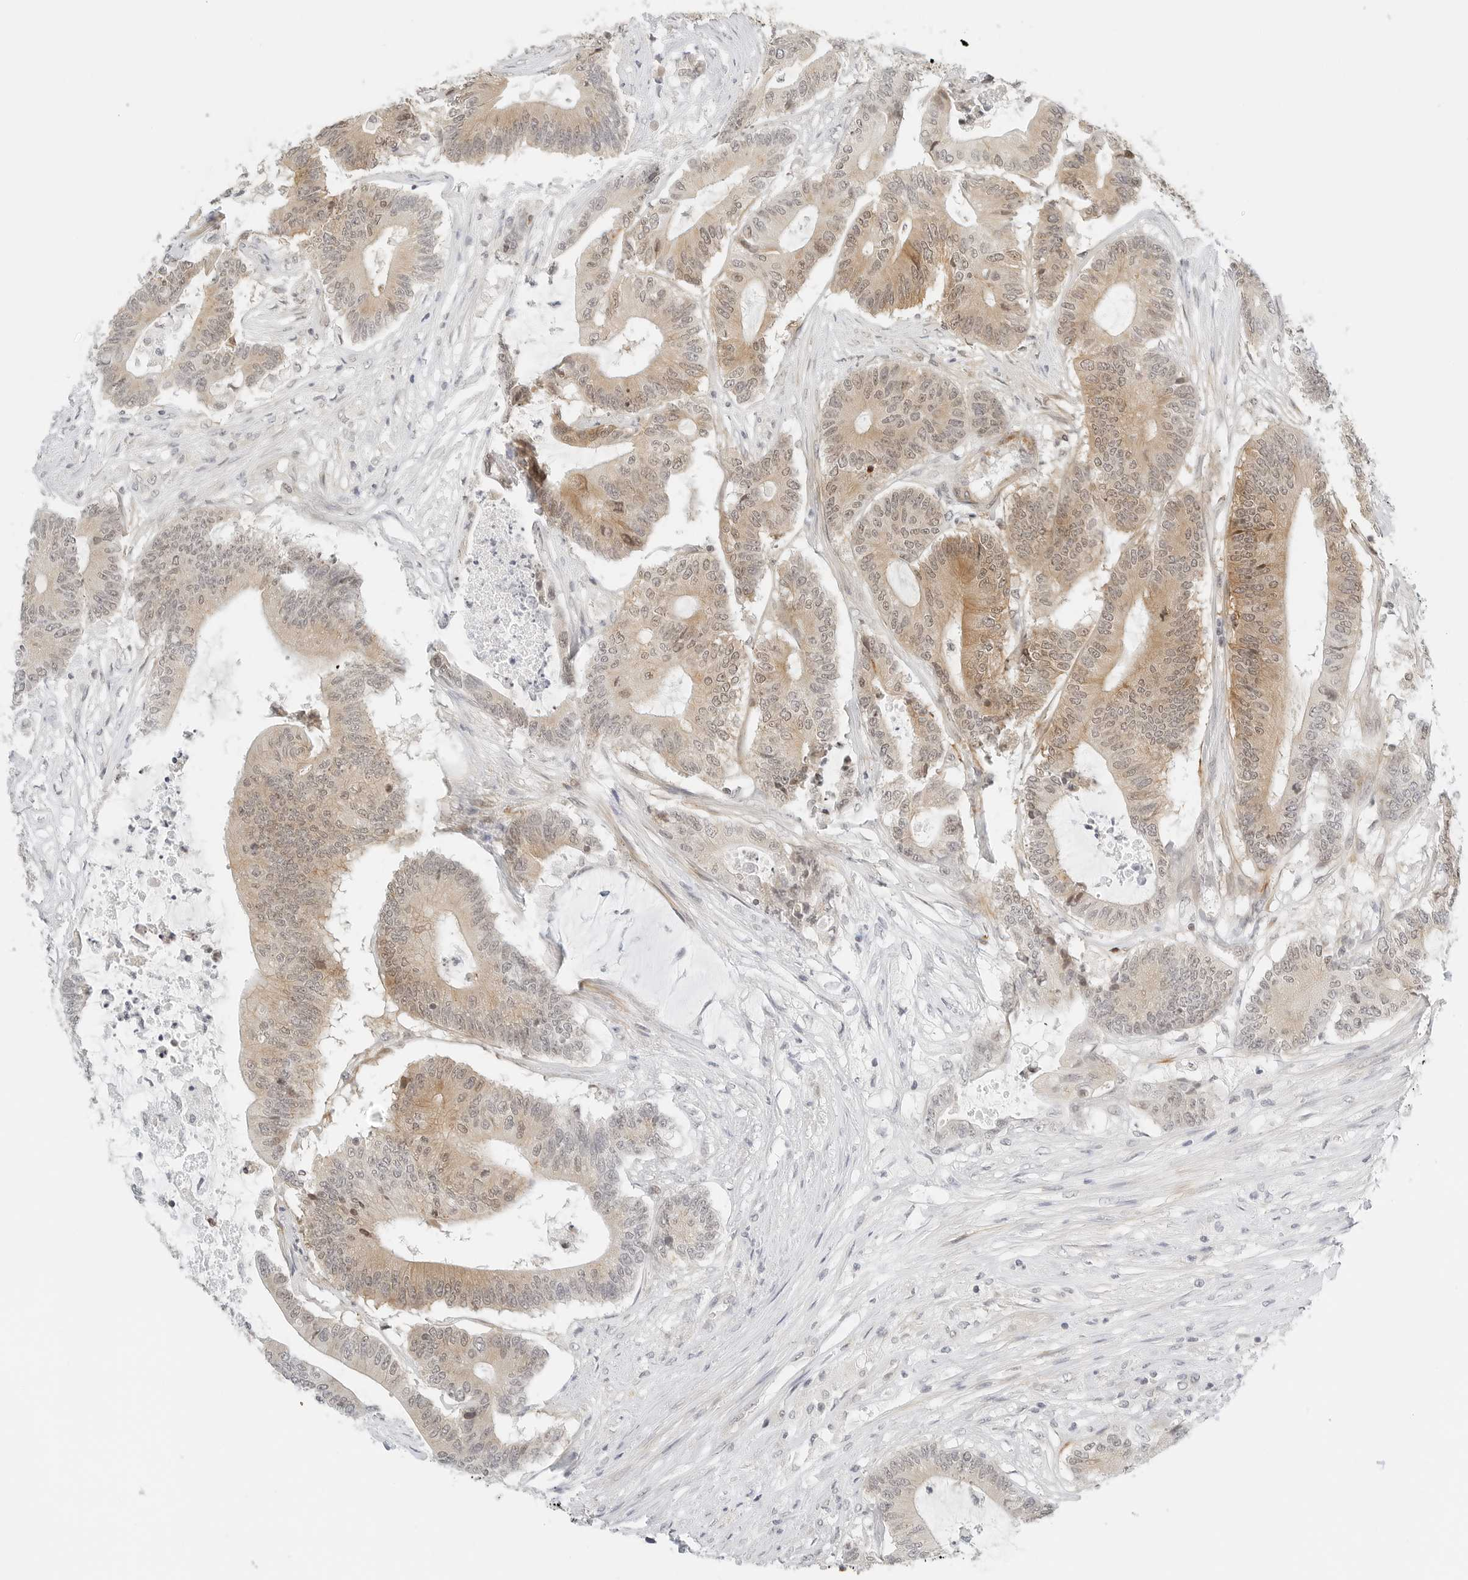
{"staining": {"intensity": "moderate", "quantity": ">75%", "location": "cytoplasmic/membranous,nuclear"}, "tissue": "colorectal cancer", "cell_type": "Tumor cells", "image_type": "cancer", "snomed": [{"axis": "morphology", "description": "Adenocarcinoma, NOS"}, {"axis": "topography", "description": "Colon"}], "caption": "This is an image of immunohistochemistry staining of colorectal adenocarcinoma, which shows moderate expression in the cytoplasmic/membranous and nuclear of tumor cells.", "gene": "NEO1", "patient": {"sex": "female", "age": 84}}